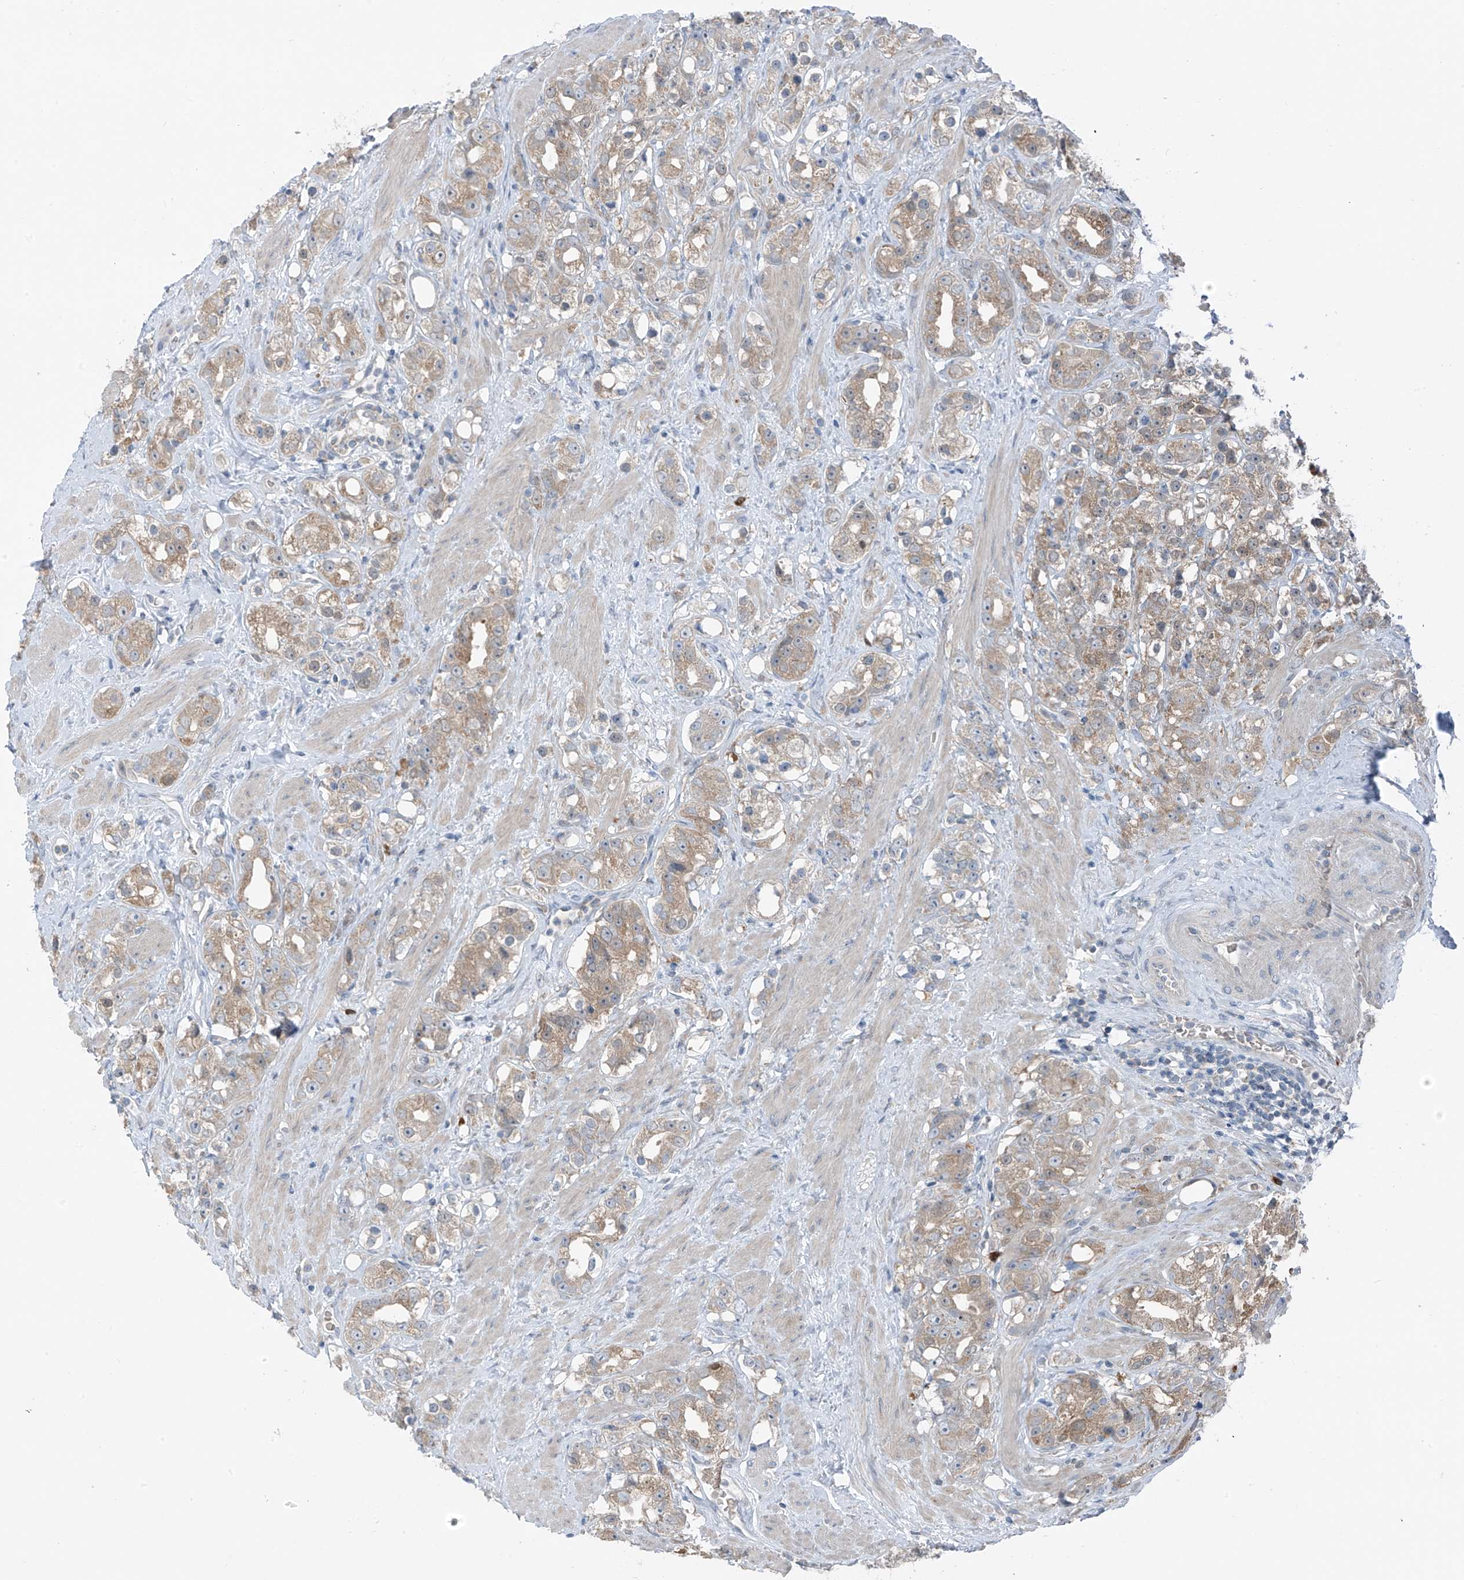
{"staining": {"intensity": "moderate", "quantity": ">75%", "location": "cytoplasmic/membranous"}, "tissue": "prostate cancer", "cell_type": "Tumor cells", "image_type": "cancer", "snomed": [{"axis": "morphology", "description": "Adenocarcinoma, NOS"}, {"axis": "topography", "description": "Prostate"}], "caption": "Prostate adenocarcinoma stained with a protein marker reveals moderate staining in tumor cells.", "gene": "SLC12A6", "patient": {"sex": "male", "age": 79}}